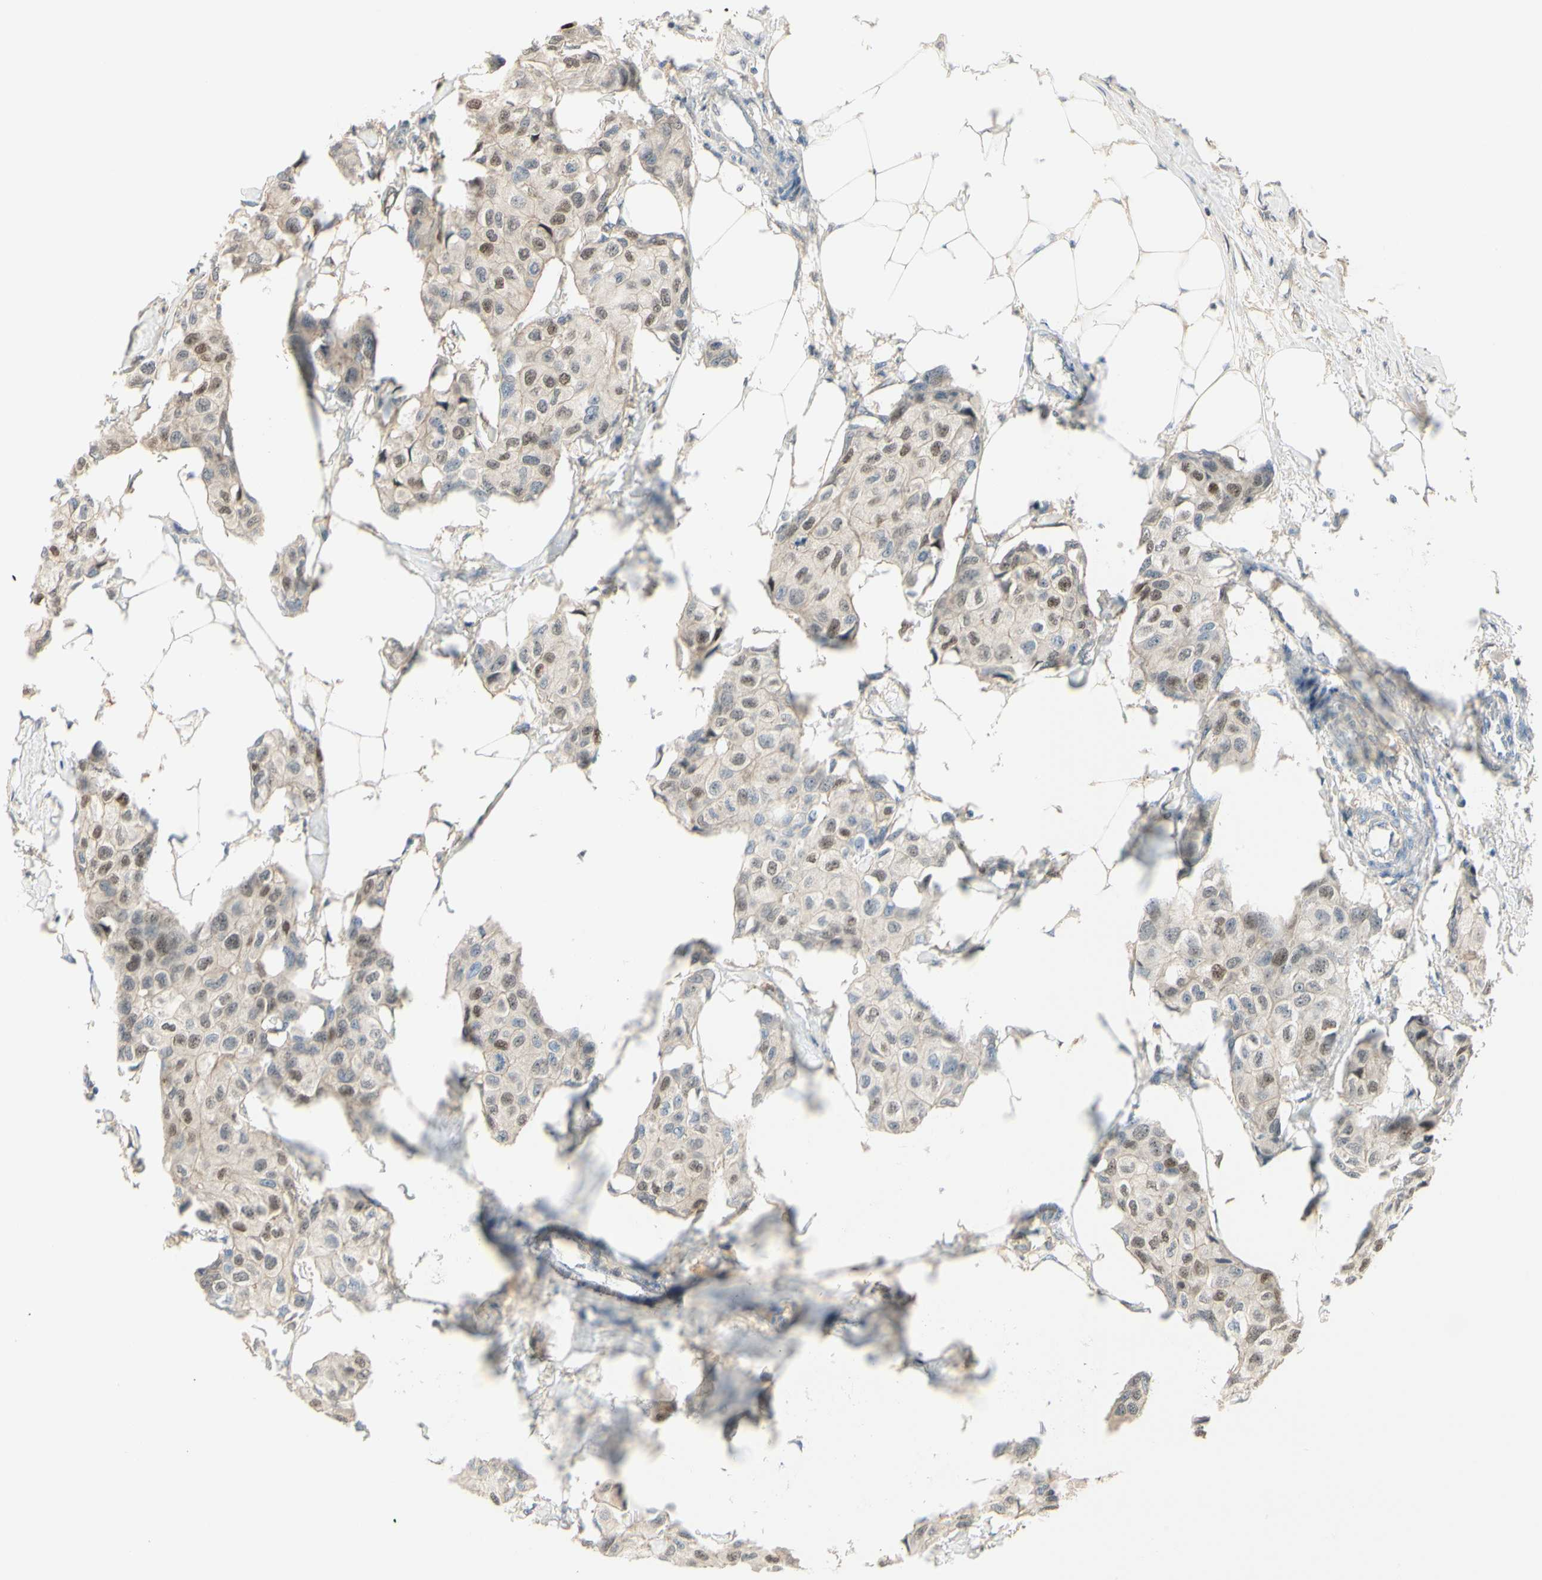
{"staining": {"intensity": "weak", "quantity": "25%-75%", "location": "cytoplasmic/membranous,nuclear"}, "tissue": "breast cancer", "cell_type": "Tumor cells", "image_type": "cancer", "snomed": [{"axis": "morphology", "description": "Duct carcinoma"}, {"axis": "topography", "description": "Breast"}], "caption": "A brown stain labels weak cytoplasmic/membranous and nuclear expression of a protein in infiltrating ductal carcinoma (breast) tumor cells. The staining was performed using DAB to visualize the protein expression in brown, while the nuclei were stained in blue with hematoxylin (Magnification: 20x).", "gene": "NFYA", "patient": {"sex": "female", "age": 80}}